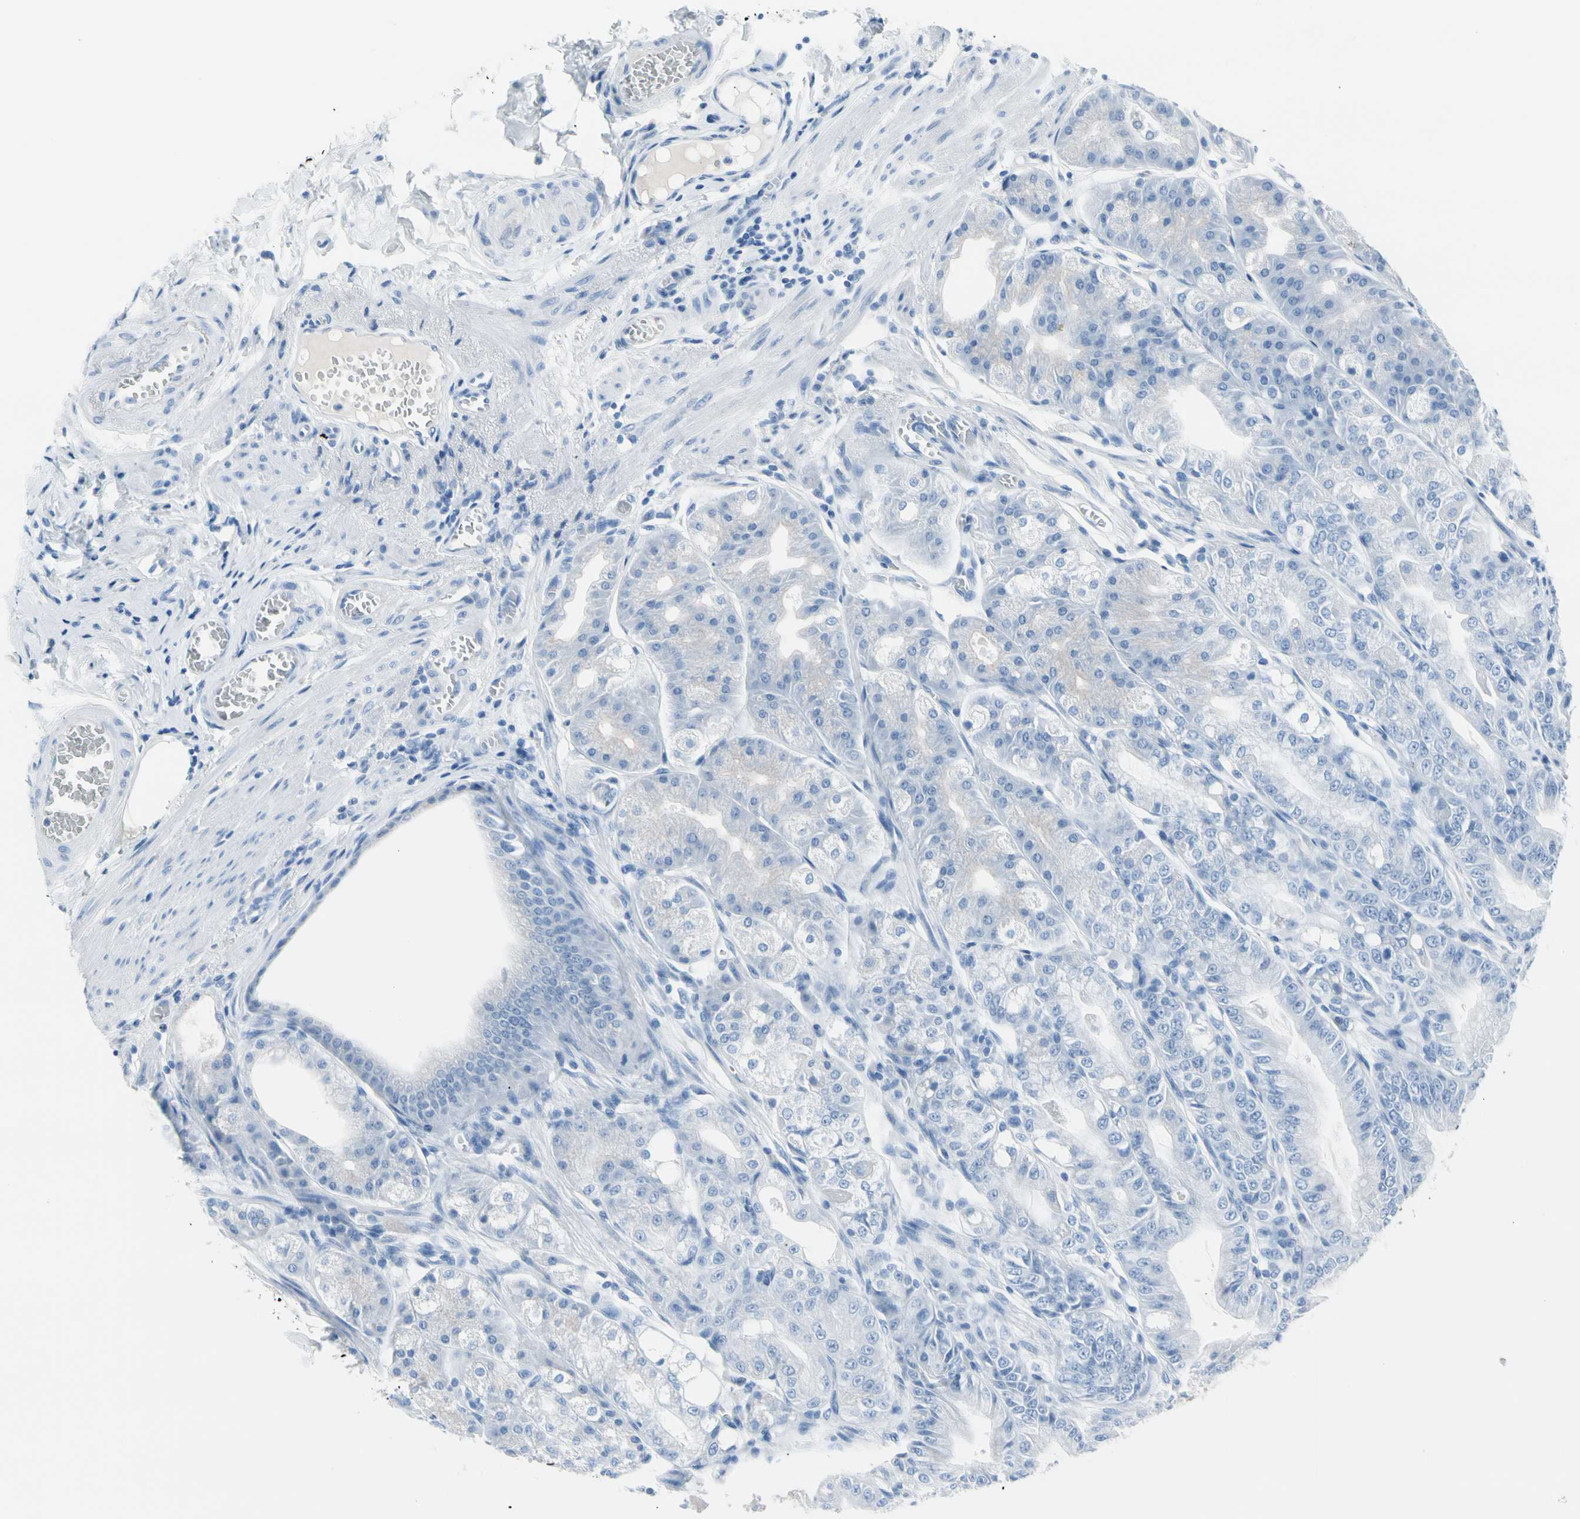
{"staining": {"intensity": "negative", "quantity": "none", "location": "none"}, "tissue": "stomach", "cell_type": "Glandular cells", "image_type": "normal", "snomed": [{"axis": "morphology", "description": "Normal tissue, NOS"}, {"axis": "topography", "description": "Stomach, lower"}], "caption": "This histopathology image is of normal stomach stained with immunohistochemistry to label a protein in brown with the nuclei are counter-stained blue. There is no expression in glandular cells.", "gene": "TPO", "patient": {"sex": "male", "age": 71}}